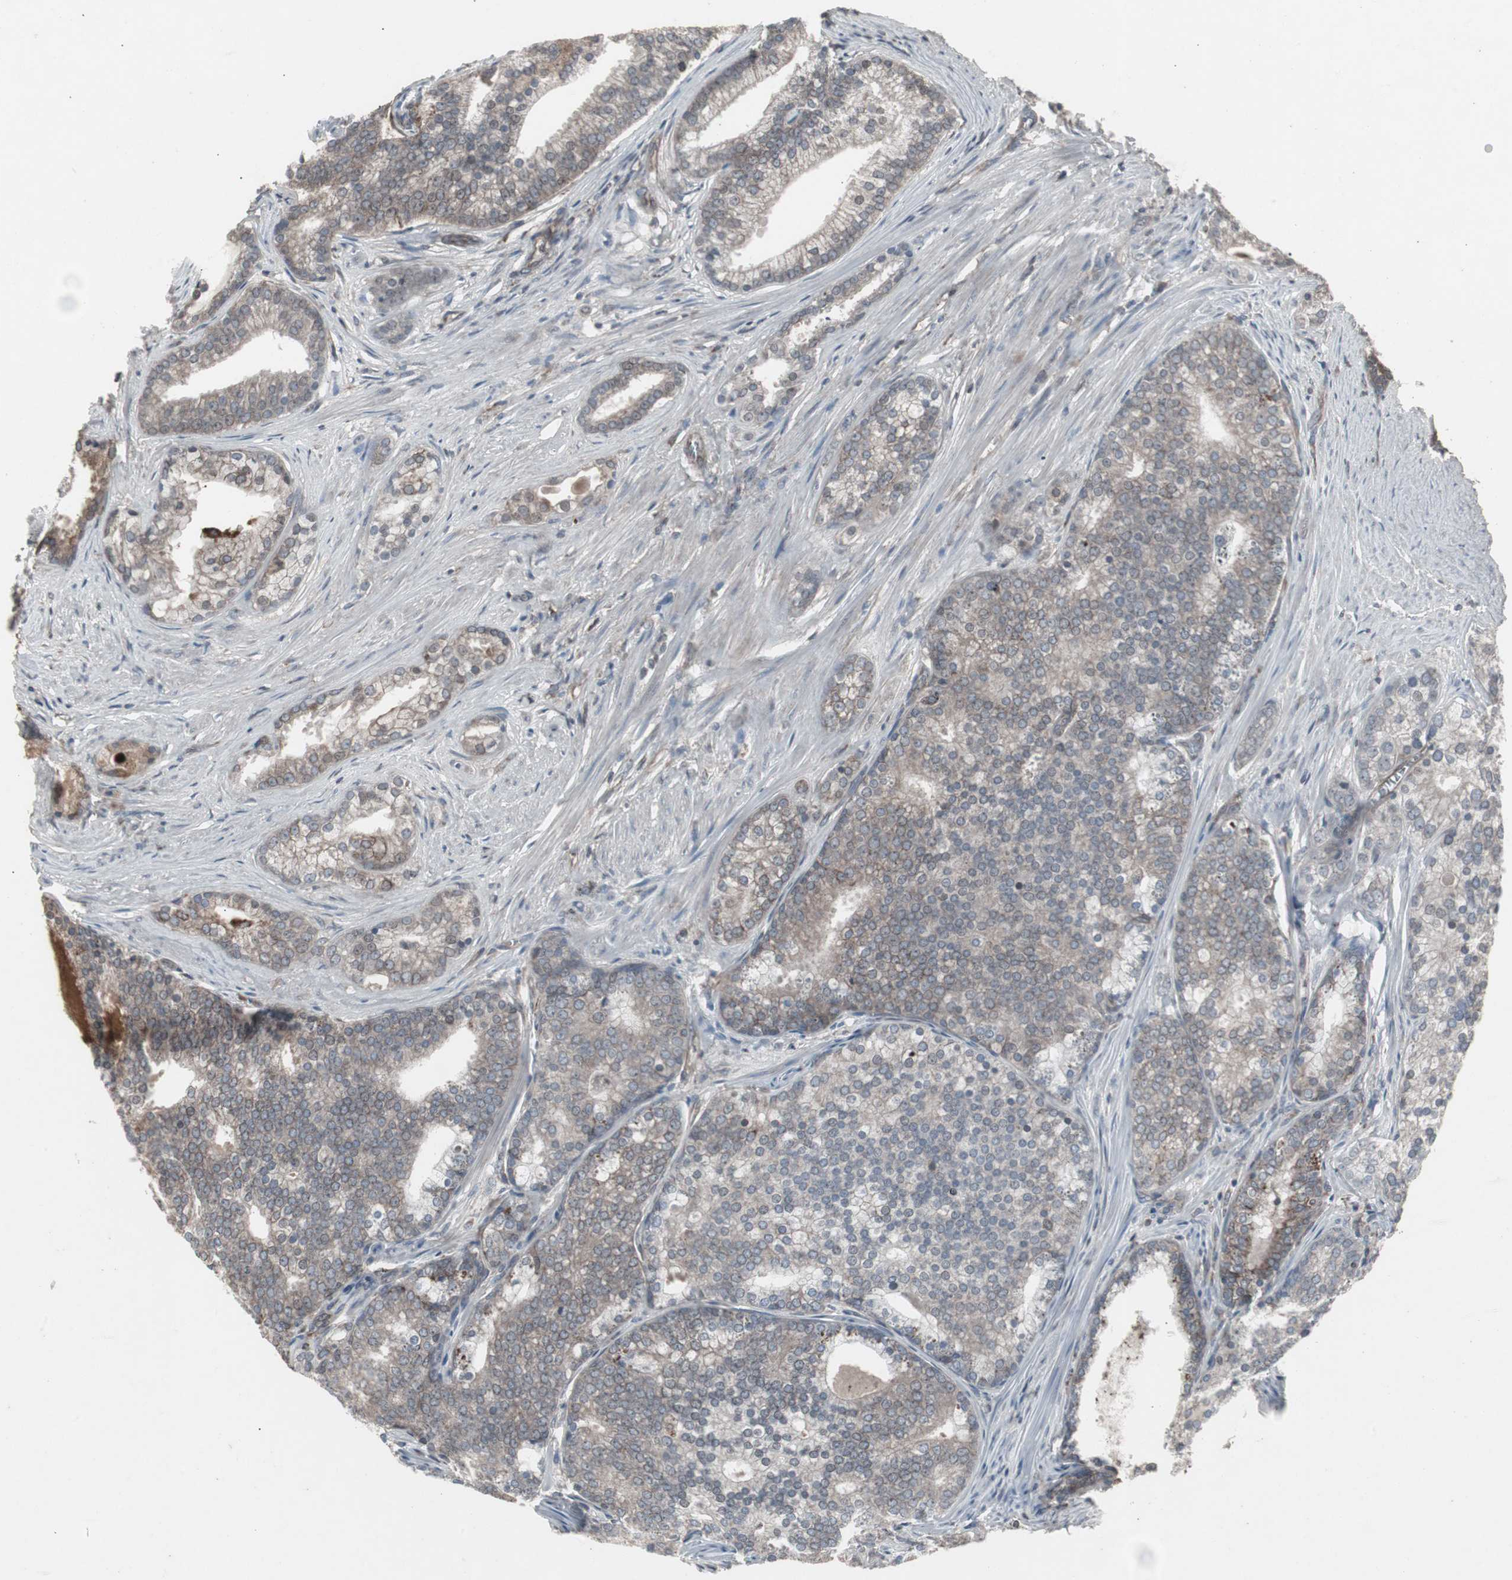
{"staining": {"intensity": "weak", "quantity": "<25%", "location": "cytoplasmic/membranous"}, "tissue": "prostate cancer", "cell_type": "Tumor cells", "image_type": "cancer", "snomed": [{"axis": "morphology", "description": "Adenocarcinoma, Low grade"}, {"axis": "topography", "description": "Prostate"}], "caption": "IHC micrograph of neoplastic tissue: adenocarcinoma (low-grade) (prostate) stained with DAB exhibits no significant protein positivity in tumor cells. (DAB (3,3'-diaminobenzidine) immunohistochemistry with hematoxylin counter stain).", "gene": "SSTR2", "patient": {"sex": "male", "age": 71}}